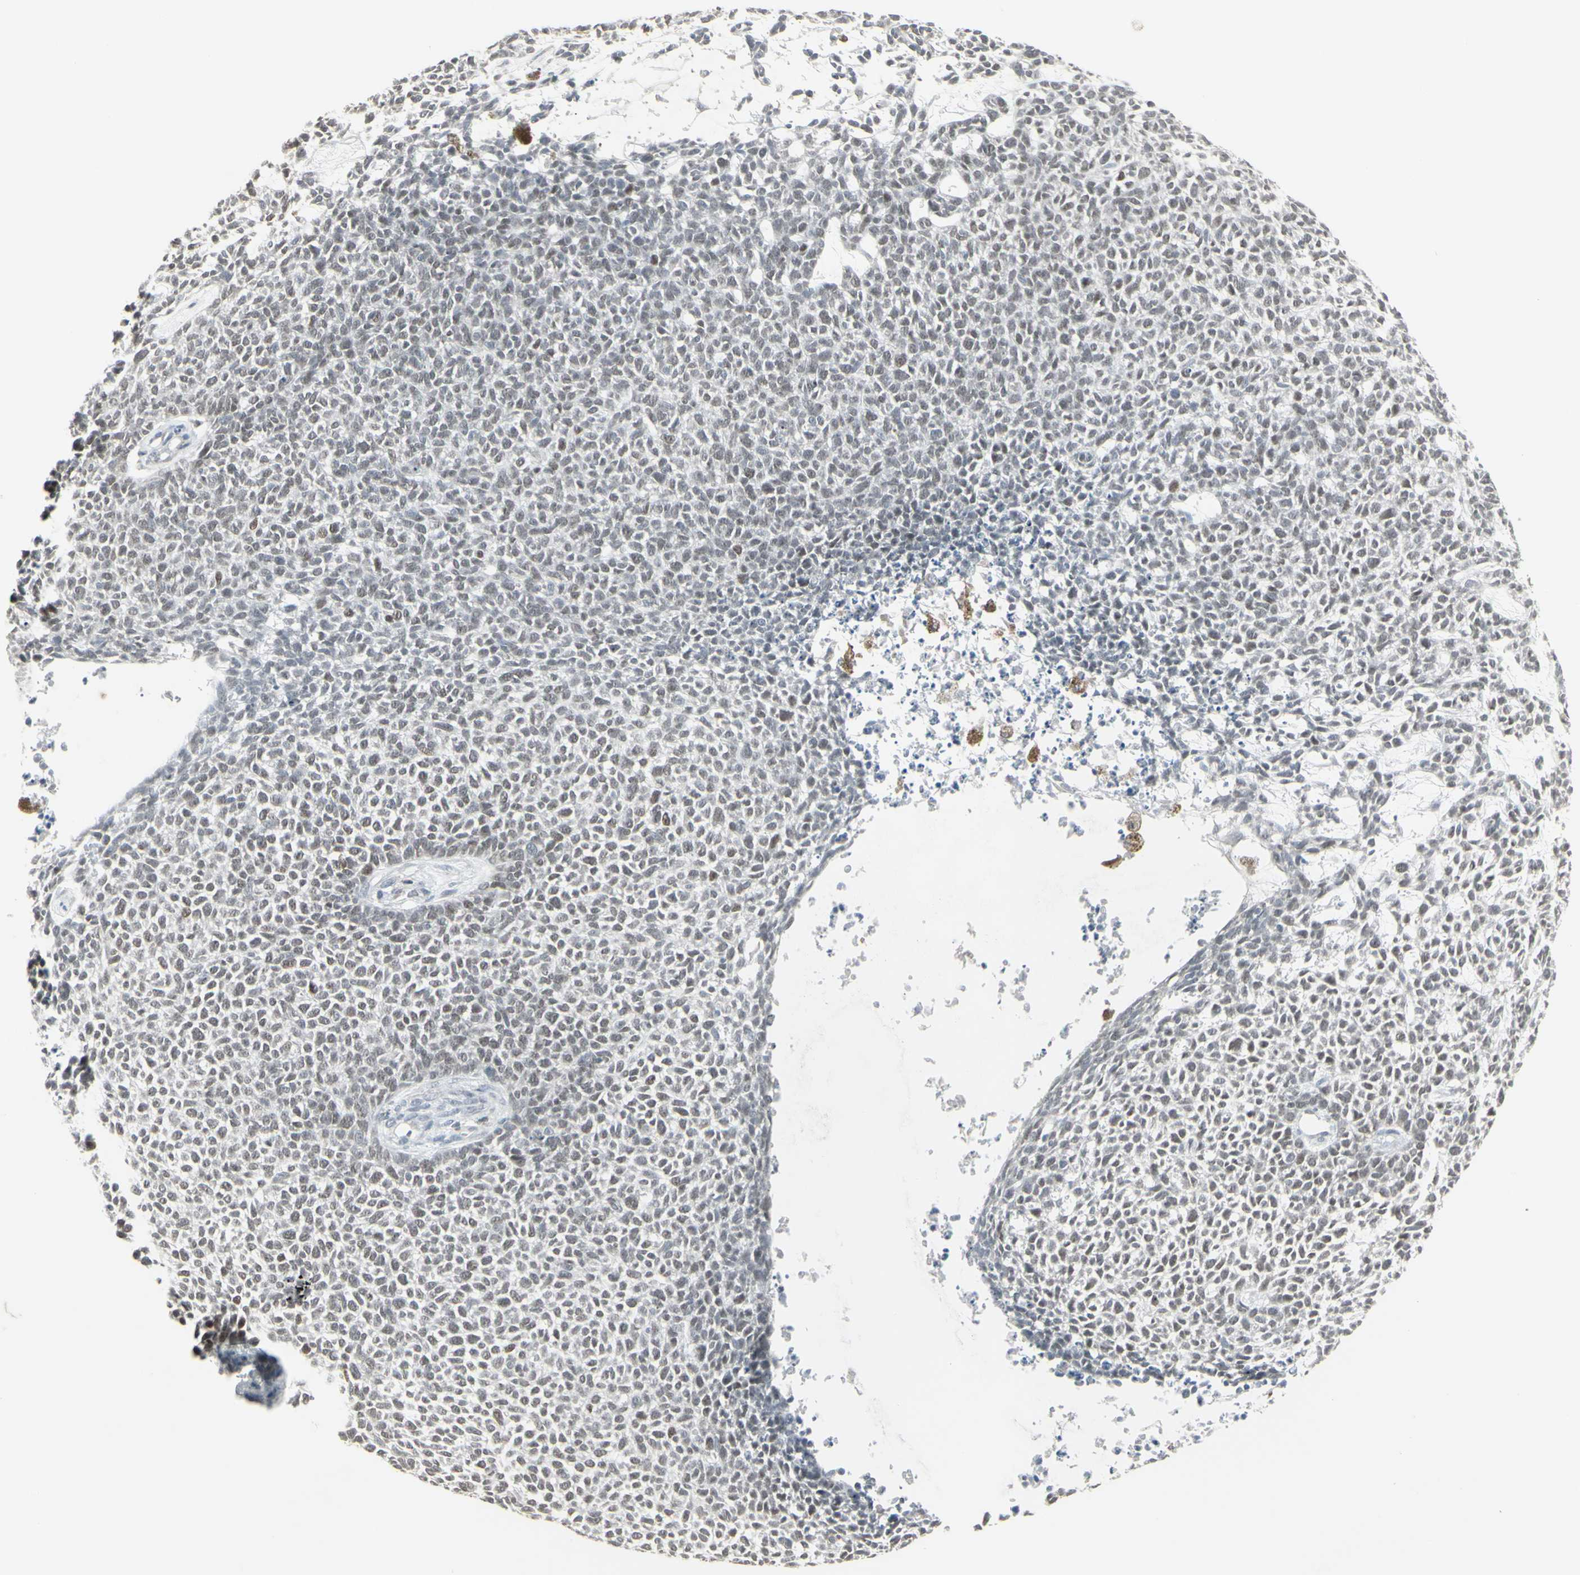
{"staining": {"intensity": "negative", "quantity": "none", "location": "none"}, "tissue": "skin cancer", "cell_type": "Tumor cells", "image_type": "cancer", "snomed": [{"axis": "morphology", "description": "Basal cell carcinoma"}, {"axis": "topography", "description": "Skin"}], "caption": "Immunohistochemistry (IHC) of human basal cell carcinoma (skin) reveals no staining in tumor cells.", "gene": "SAMSN1", "patient": {"sex": "female", "age": 84}}